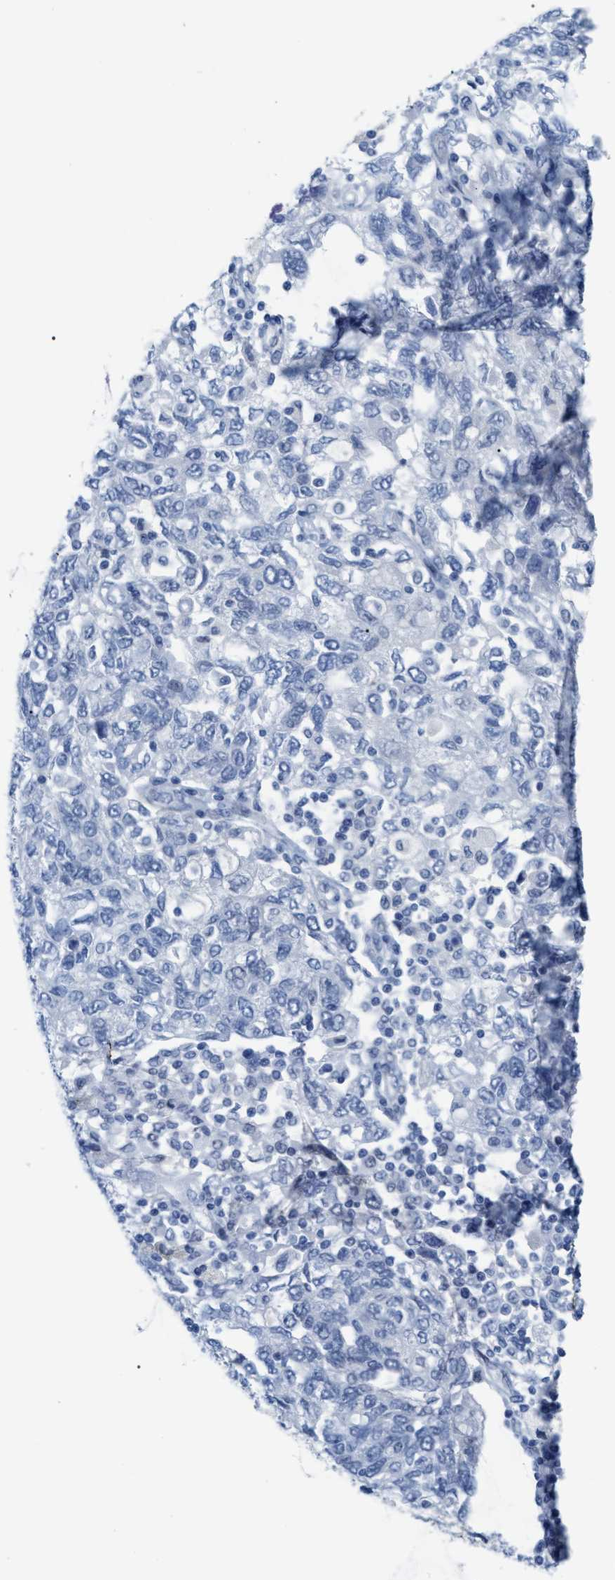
{"staining": {"intensity": "negative", "quantity": "none", "location": "none"}, "tissue": "ovarian cancer", "cell_type": "Tumor cells", "image_type": "cancer", "snomed": [{"axis": "morphology", "description": "Carcinoma, NOS"}, {"axis": "morphology", "description": "Cystadenocarcinoma, serous, NOS"}, {"axis": "topography", "description": "Ovary"}], "caption": "High power microscopy image of an immunohistochemistry photomicrograph of ovarian carcinoma, revealing no significant positivity in tumor cells.", "gene": "TAGLN", "patient": {"sex": "female", "age": 69}}